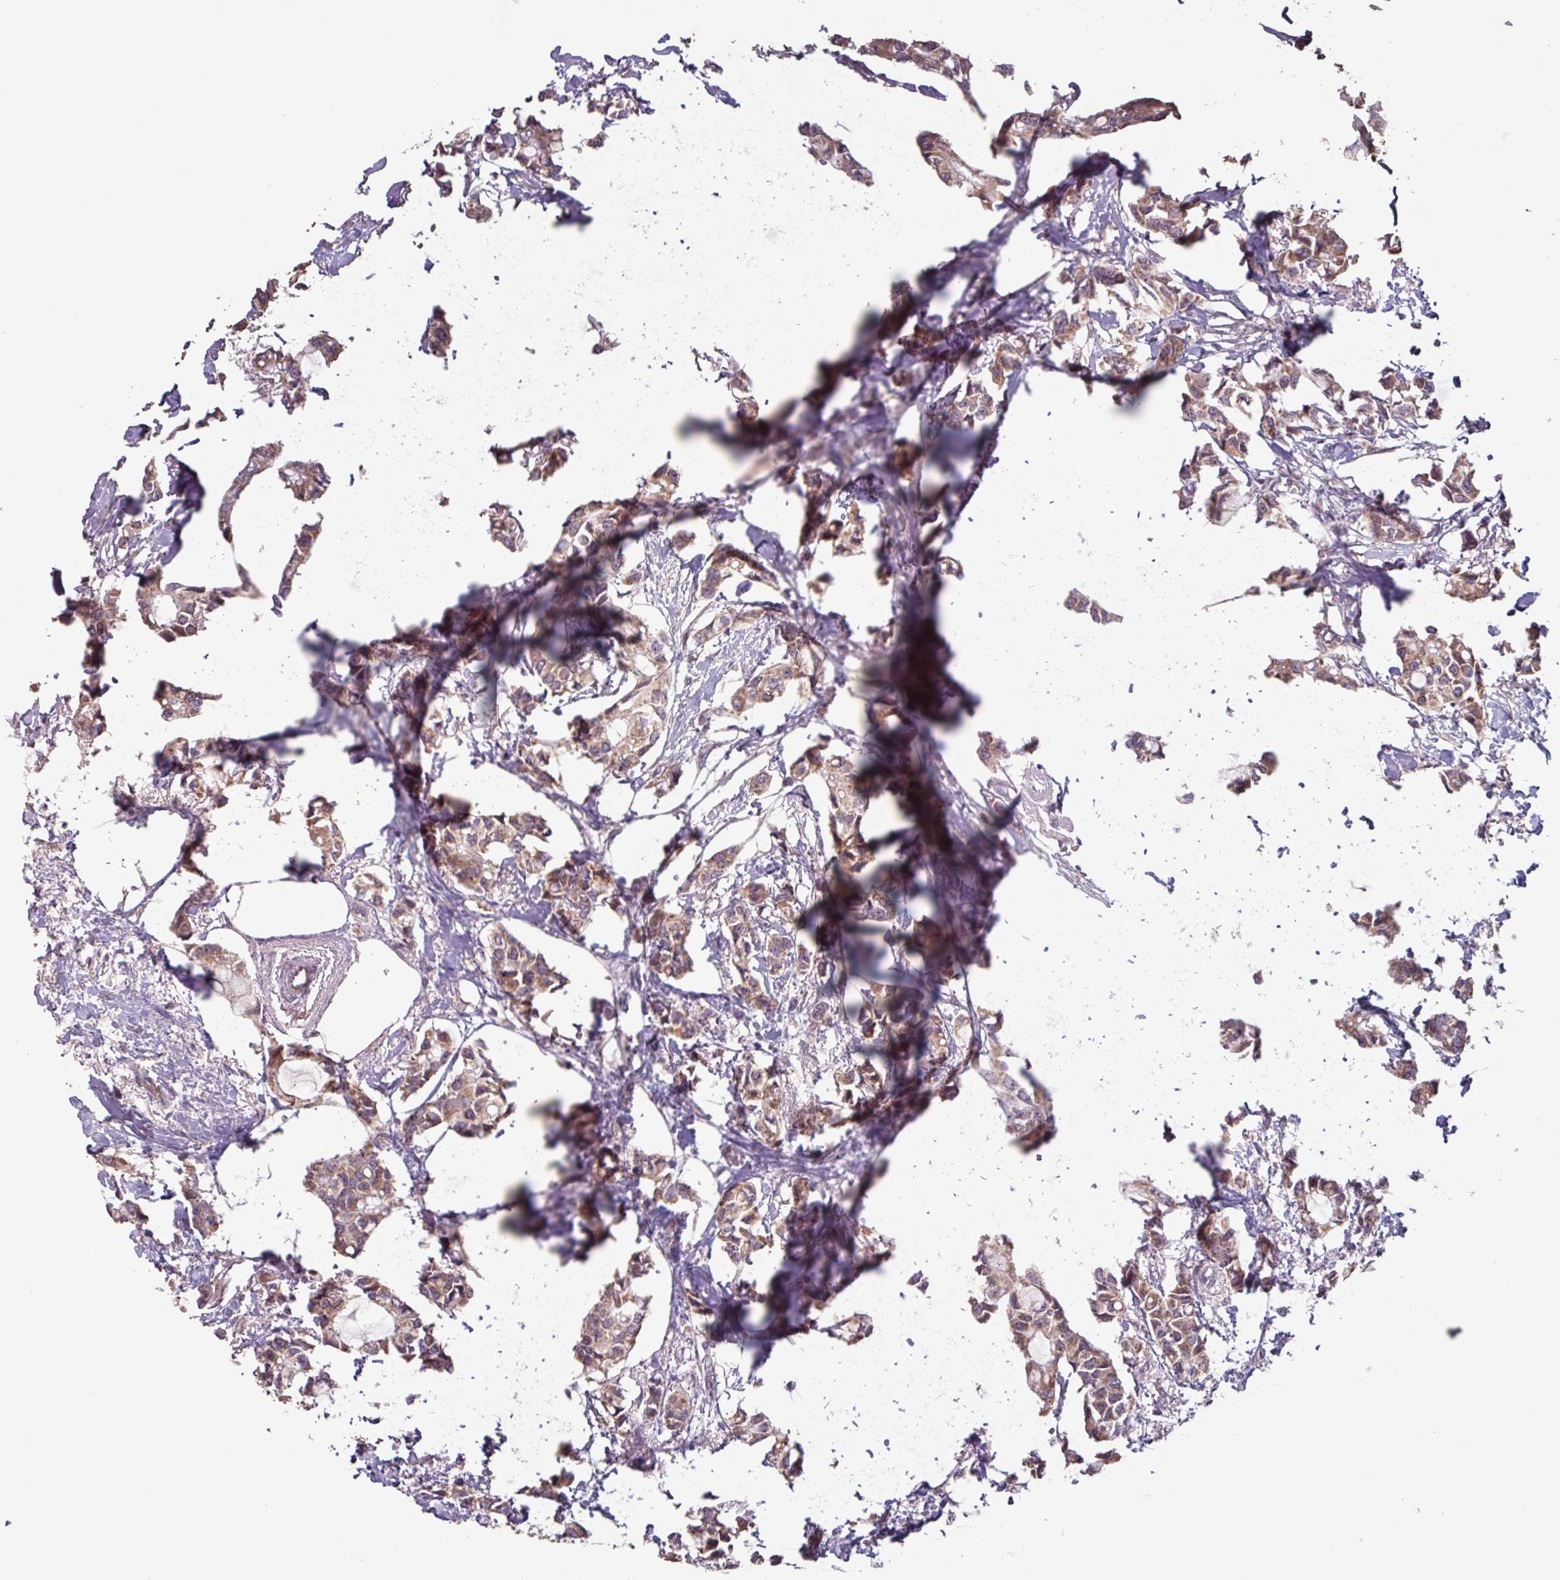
{"staining": {"intensity": "moderate", "quantity": ">75%", "location": "cytoplasmic/membranous"}, "tissue": "breast cancer", "cell_type": "Tumor cells", "image_type": "cancer", "snomed": [{"axis": "morphology", "description": "Duct carcinoma"}, {"axis": "topography", "description": "Breast"}], "caption": "Human breast cancer (infiltrating ductal carcinoma) stained with a protein marker demonstrates moderate staining in tumor cells.", "gene": "TMEM88", "patient": {"sex": "female", "age": 73}}